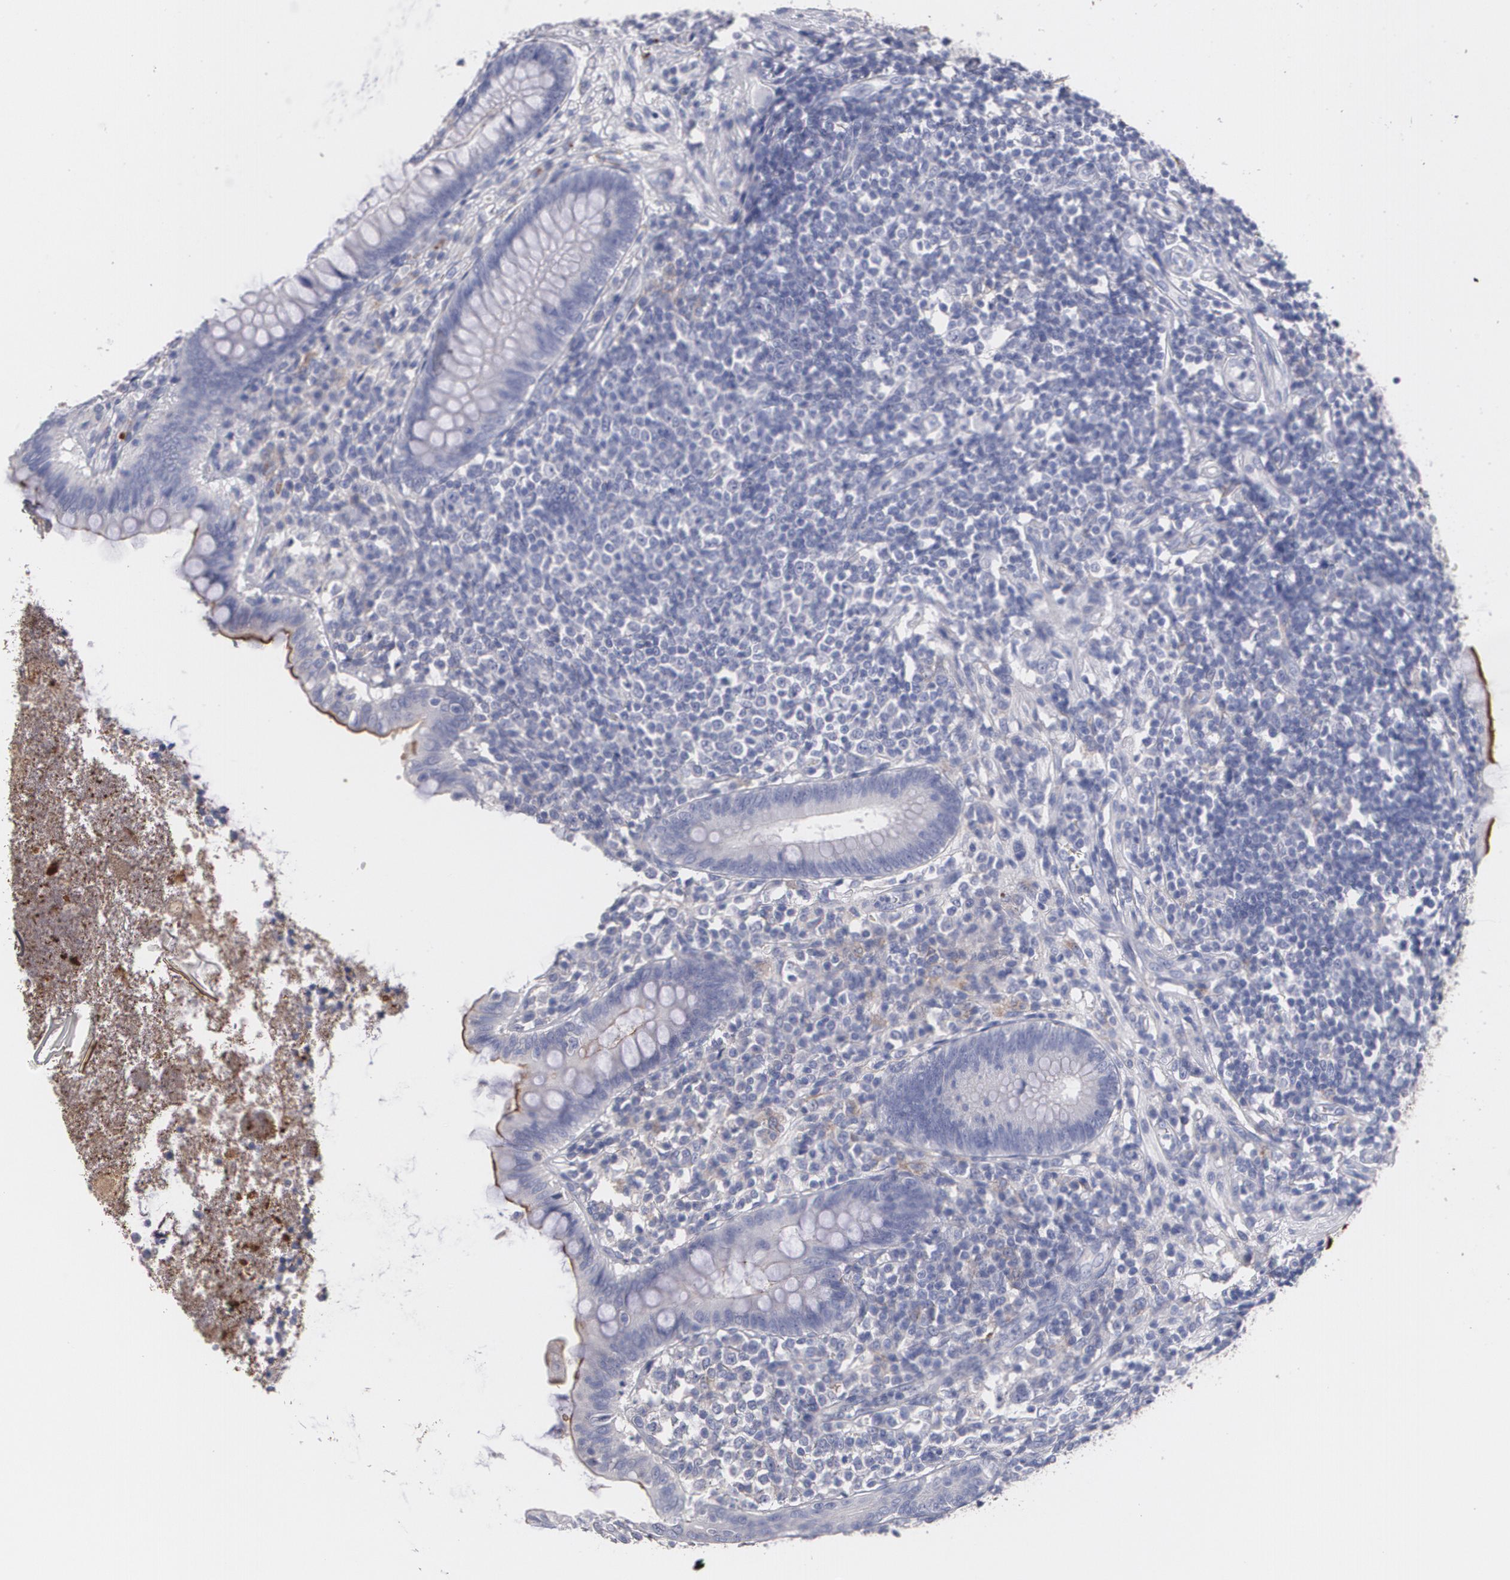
{"staining": {"intensity": "negative", "quantity": "none", "location": "none"}, "tissue": "appendix", "cell_type": "Glandular cells", "image_type": "normal", "snomed": [{"axis": "morphology", "description": "Normal tissue, NOS"}, {"axis": "topography", "description": "Appendix"}], "caption": "An immunohistochemistry micrograph of benign appendix is shown. There is no staining in glandular cells of appendix. Brightfield microscopy of immunohistochemistry (IHC) stained with DAB (brown) and hematoxylin (blue), captured at high magnification.", "gene": "FBLN1", "patient": {"sex": "female", "age": 66}}